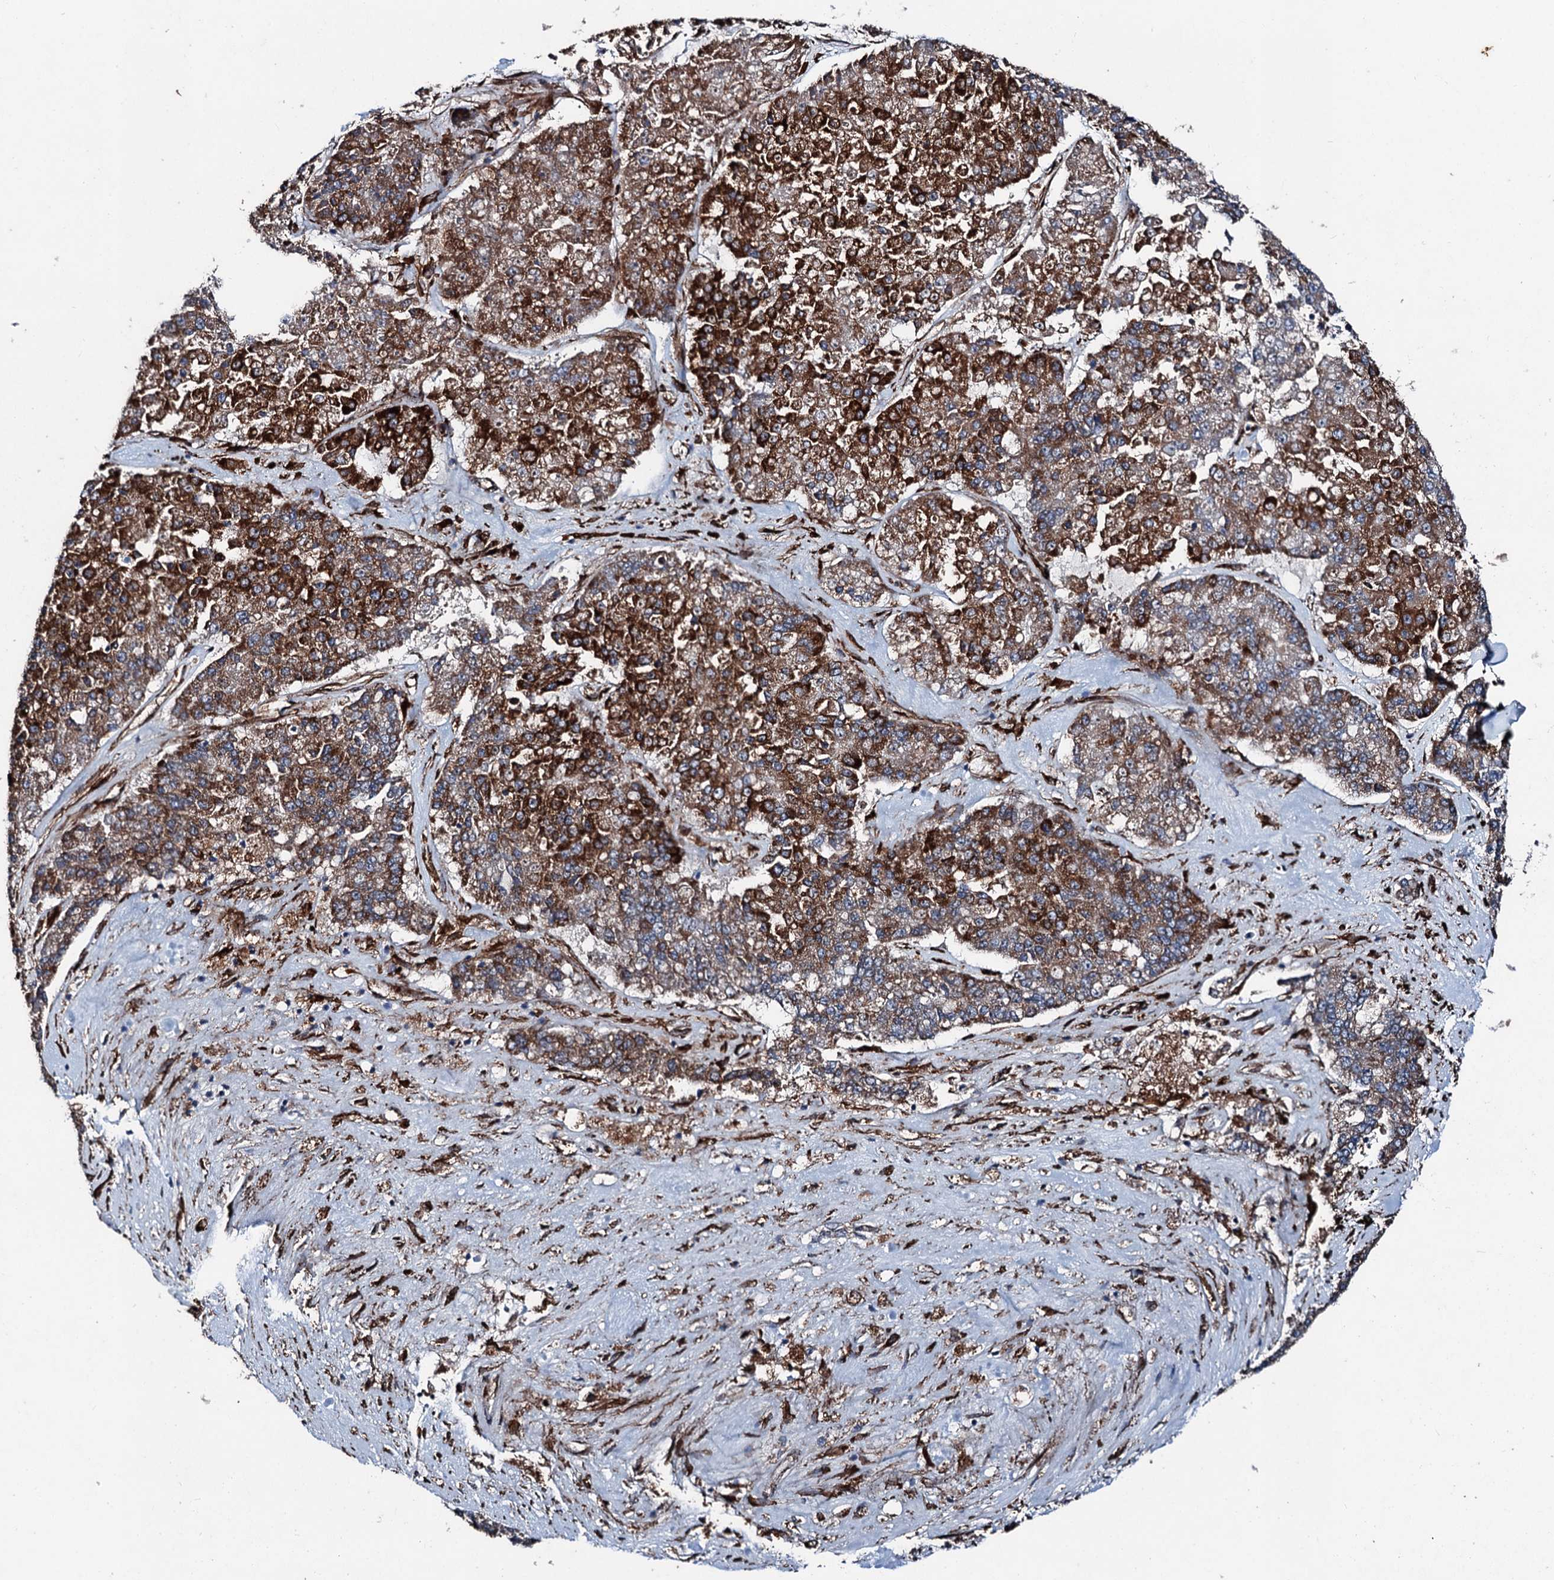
{"staining": {"intensity": "strong", "quantity": "25%-75%", "location": "cytoplasmic/membranous"}, "tissue": "pancreatic cancer", "cell_type": "Tumor cells", "image_type": "cancer", "snomed": [{"axis": "morphology", "description": "Adenocarcinoma, NOS"}, {"axis": "topography", "description": "Pancreas"}], "caption": "Immunohistochemistry of human pancreatic adenocarcinoma exhibits high levels of strong cytoplasmic/membranous staining in approximately 25%-75% of tumor cells. The protein is stained brown, and the nuclei are stained in blue (DAB (3,3'-diaminobenzidine) IHC with brightfield microscopy, high magnification).", "gene": "DDIAS", "patient": {"sex": "male", "age": 50}}